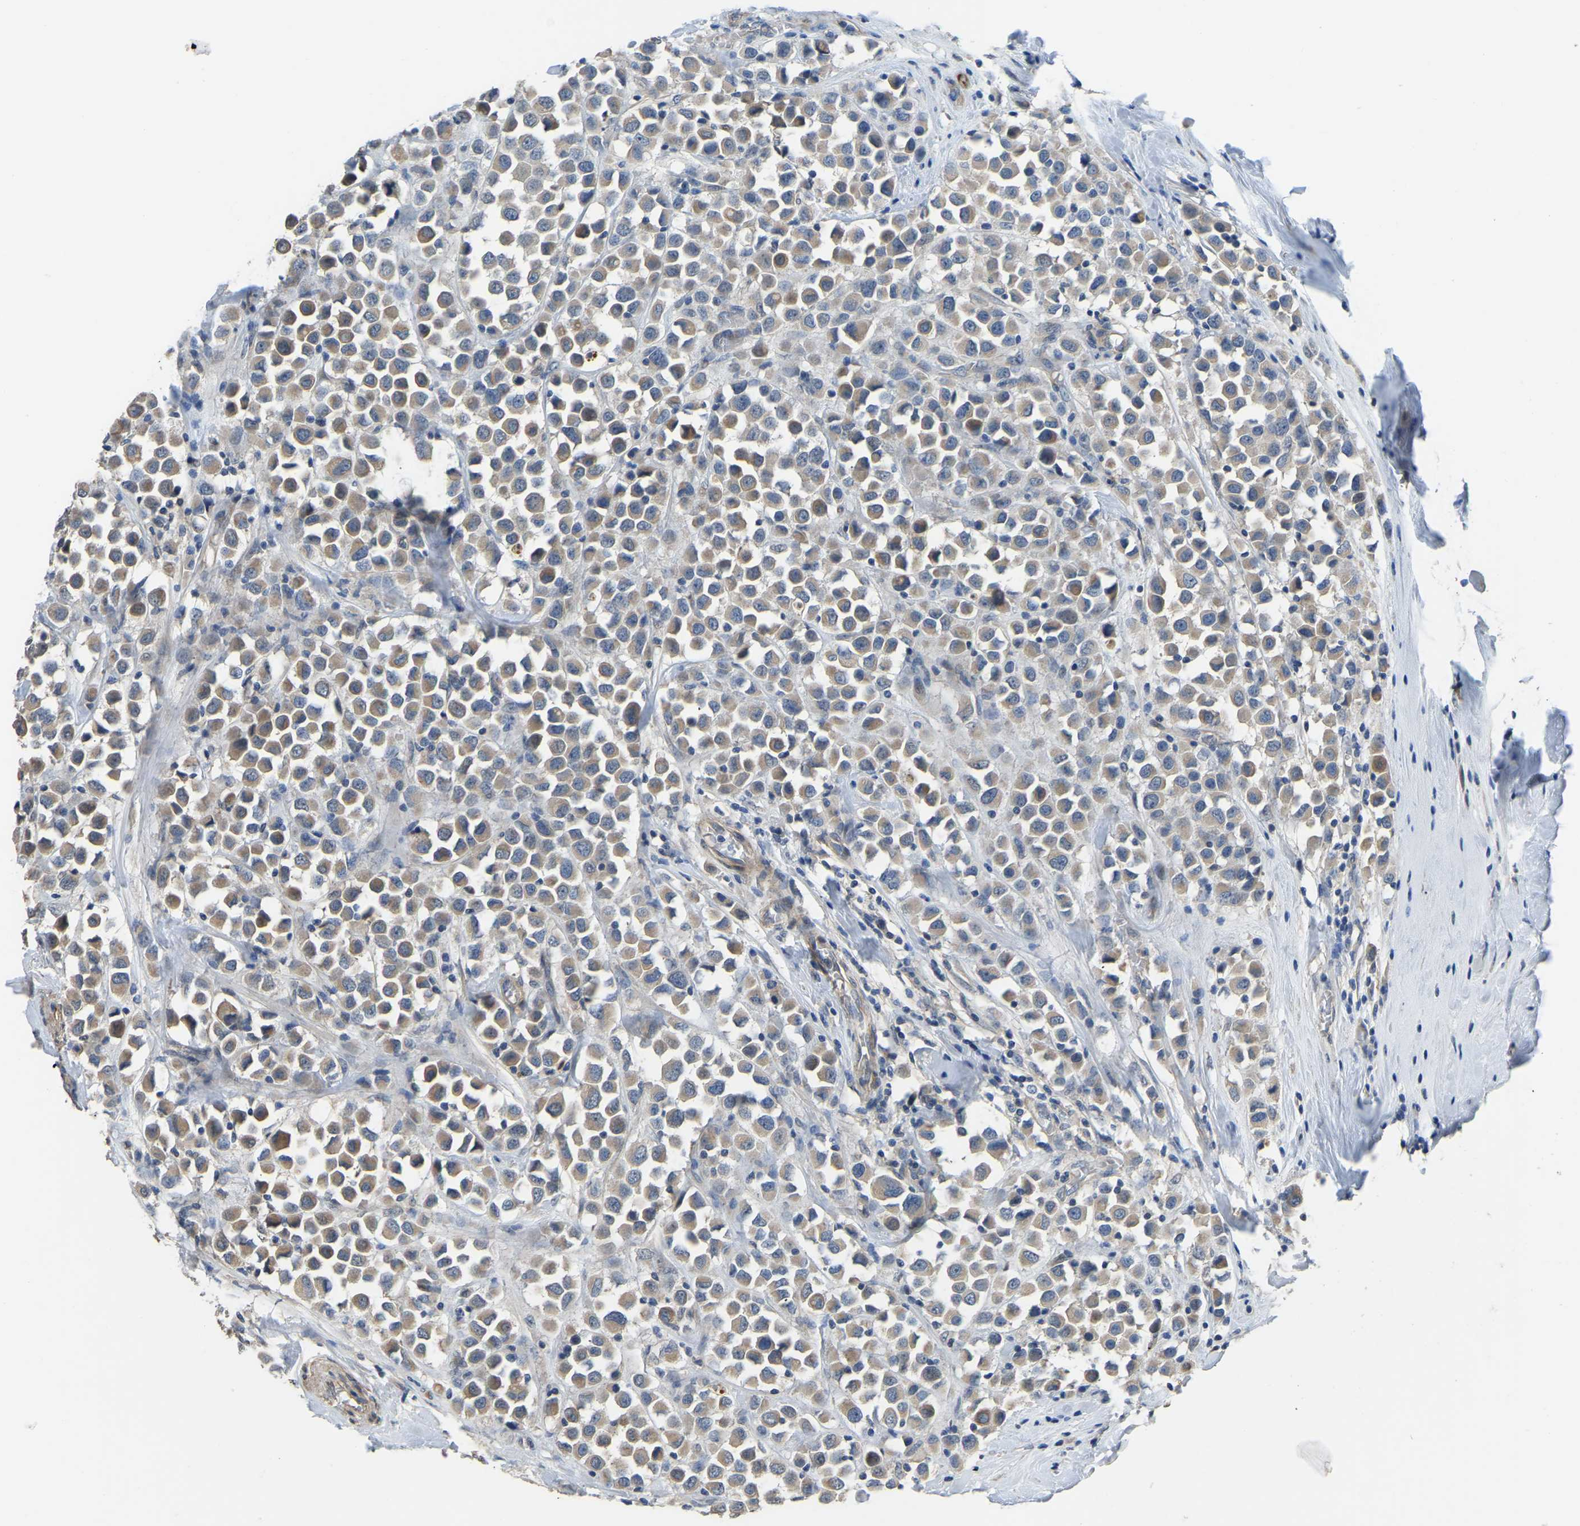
{"staining": {"intensity": "moderate", "quantity": ">75%", "location": "cytoplasmic/membranous"}, "tissue": "breast cancer", "cell_type": "Tumor cells", "image_type": "cancer", "snomed": [{"axis": "morphology", "description": "Duct carcinoma"}, {"axis": "topography", "description": "Breast"}], "caption": "Human breast cancer stained with a protein marker reveals moderate staining in tumor cells.", "gene": "HIGD2B", "patient": {"sex": "female", "age": 61}}